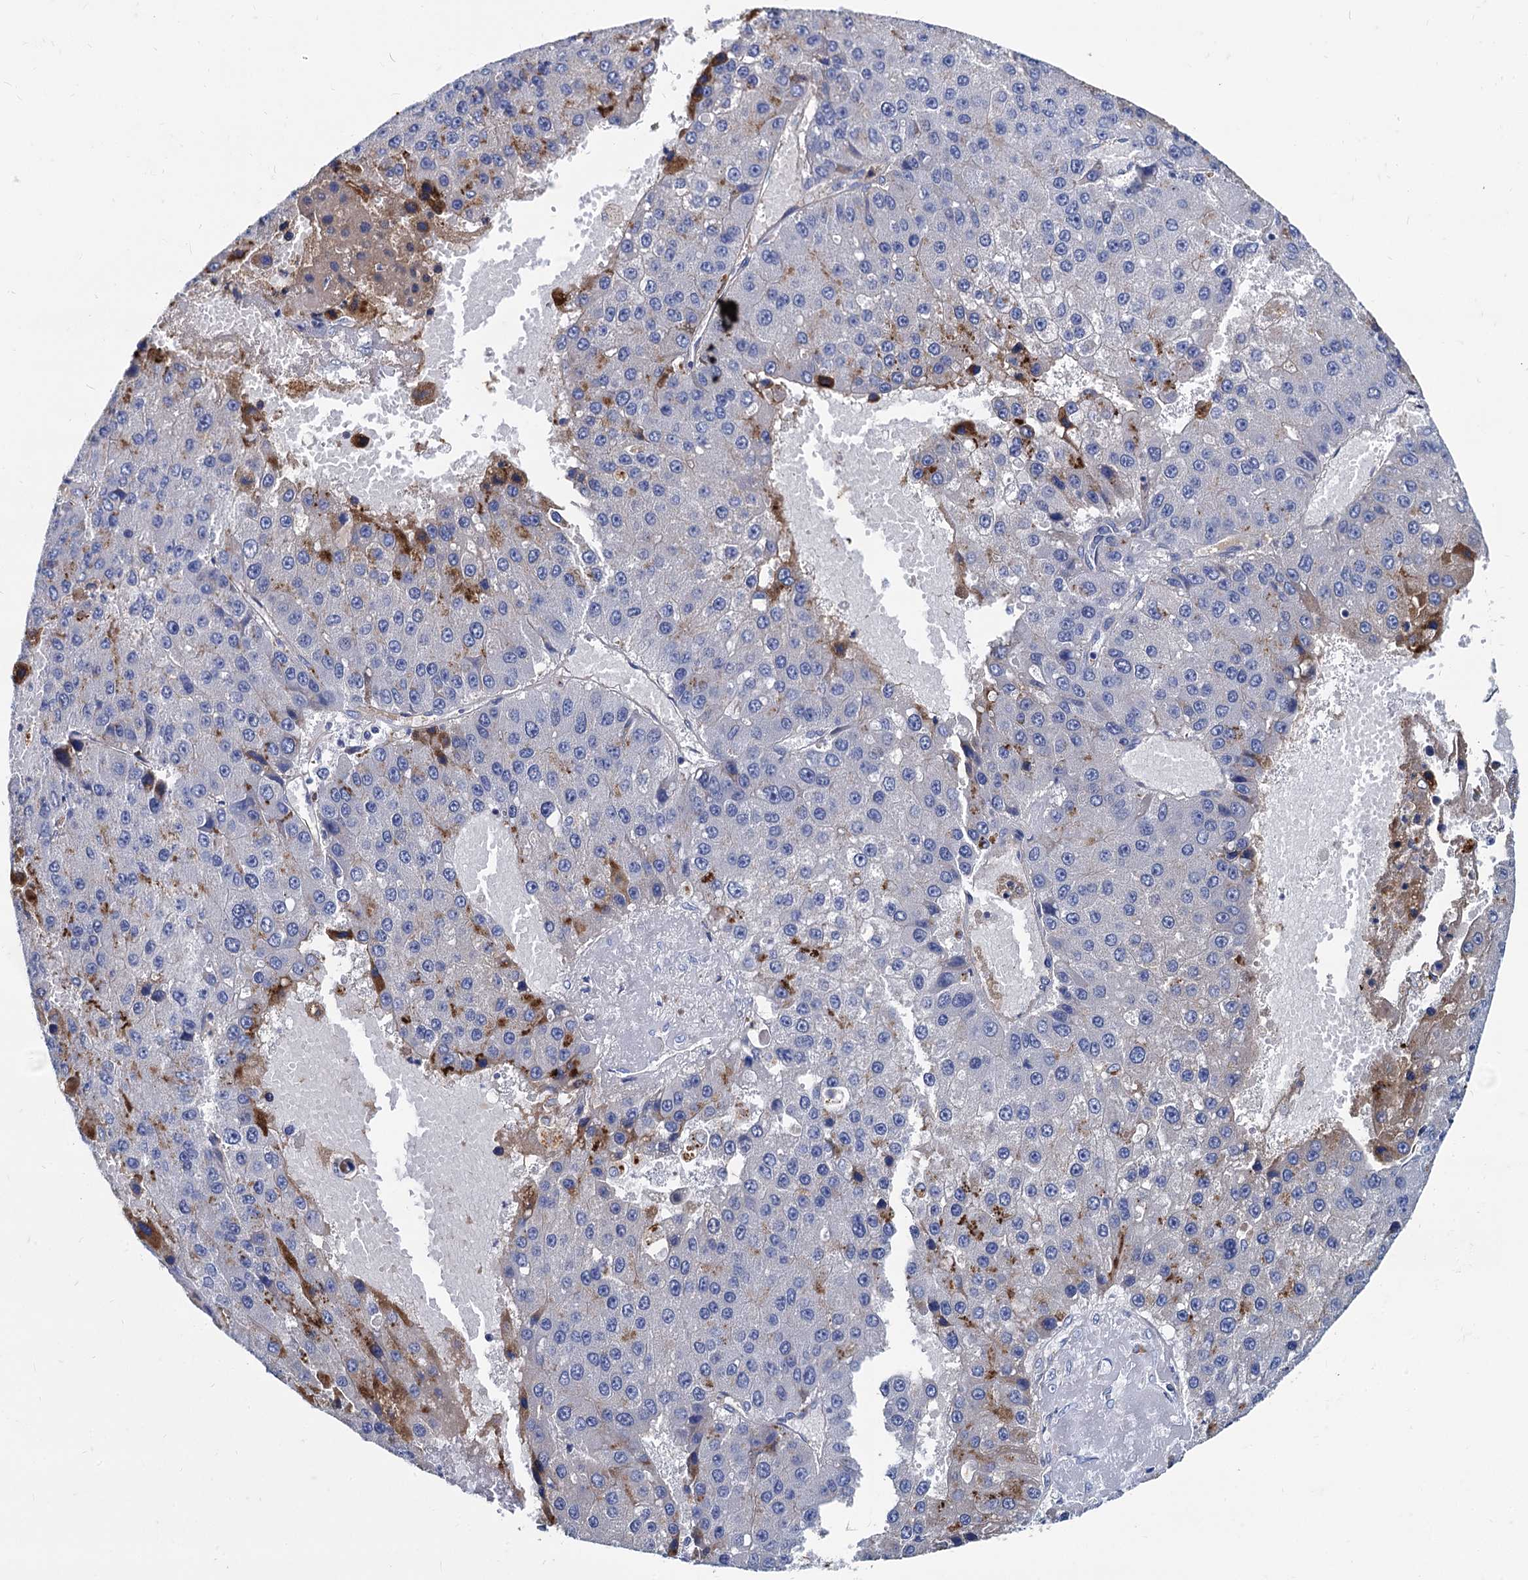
{"staining": {"intensity": "moderate", "quantity": "<25%", "location": "cytoplasmic/membranous"}, "tissue": "liver cancer", "cell_type": "Tumor cells", "image_type": "cancer", "snomed": [{"axis": "morphology", "description": "Carcinoma, Hepatocellular, NOS"}, {"axis": "topography", "description": "Liver"}], "caption": "A high-resolution histopathology image shows immunohistochemistry (IHC) staining of liver cancer, which reveals moderate cytoplasmic/membranous positivity in about <25% of tumor cells.", "gene": "APOD", "patient": {"sex": "female", "age": 73}}